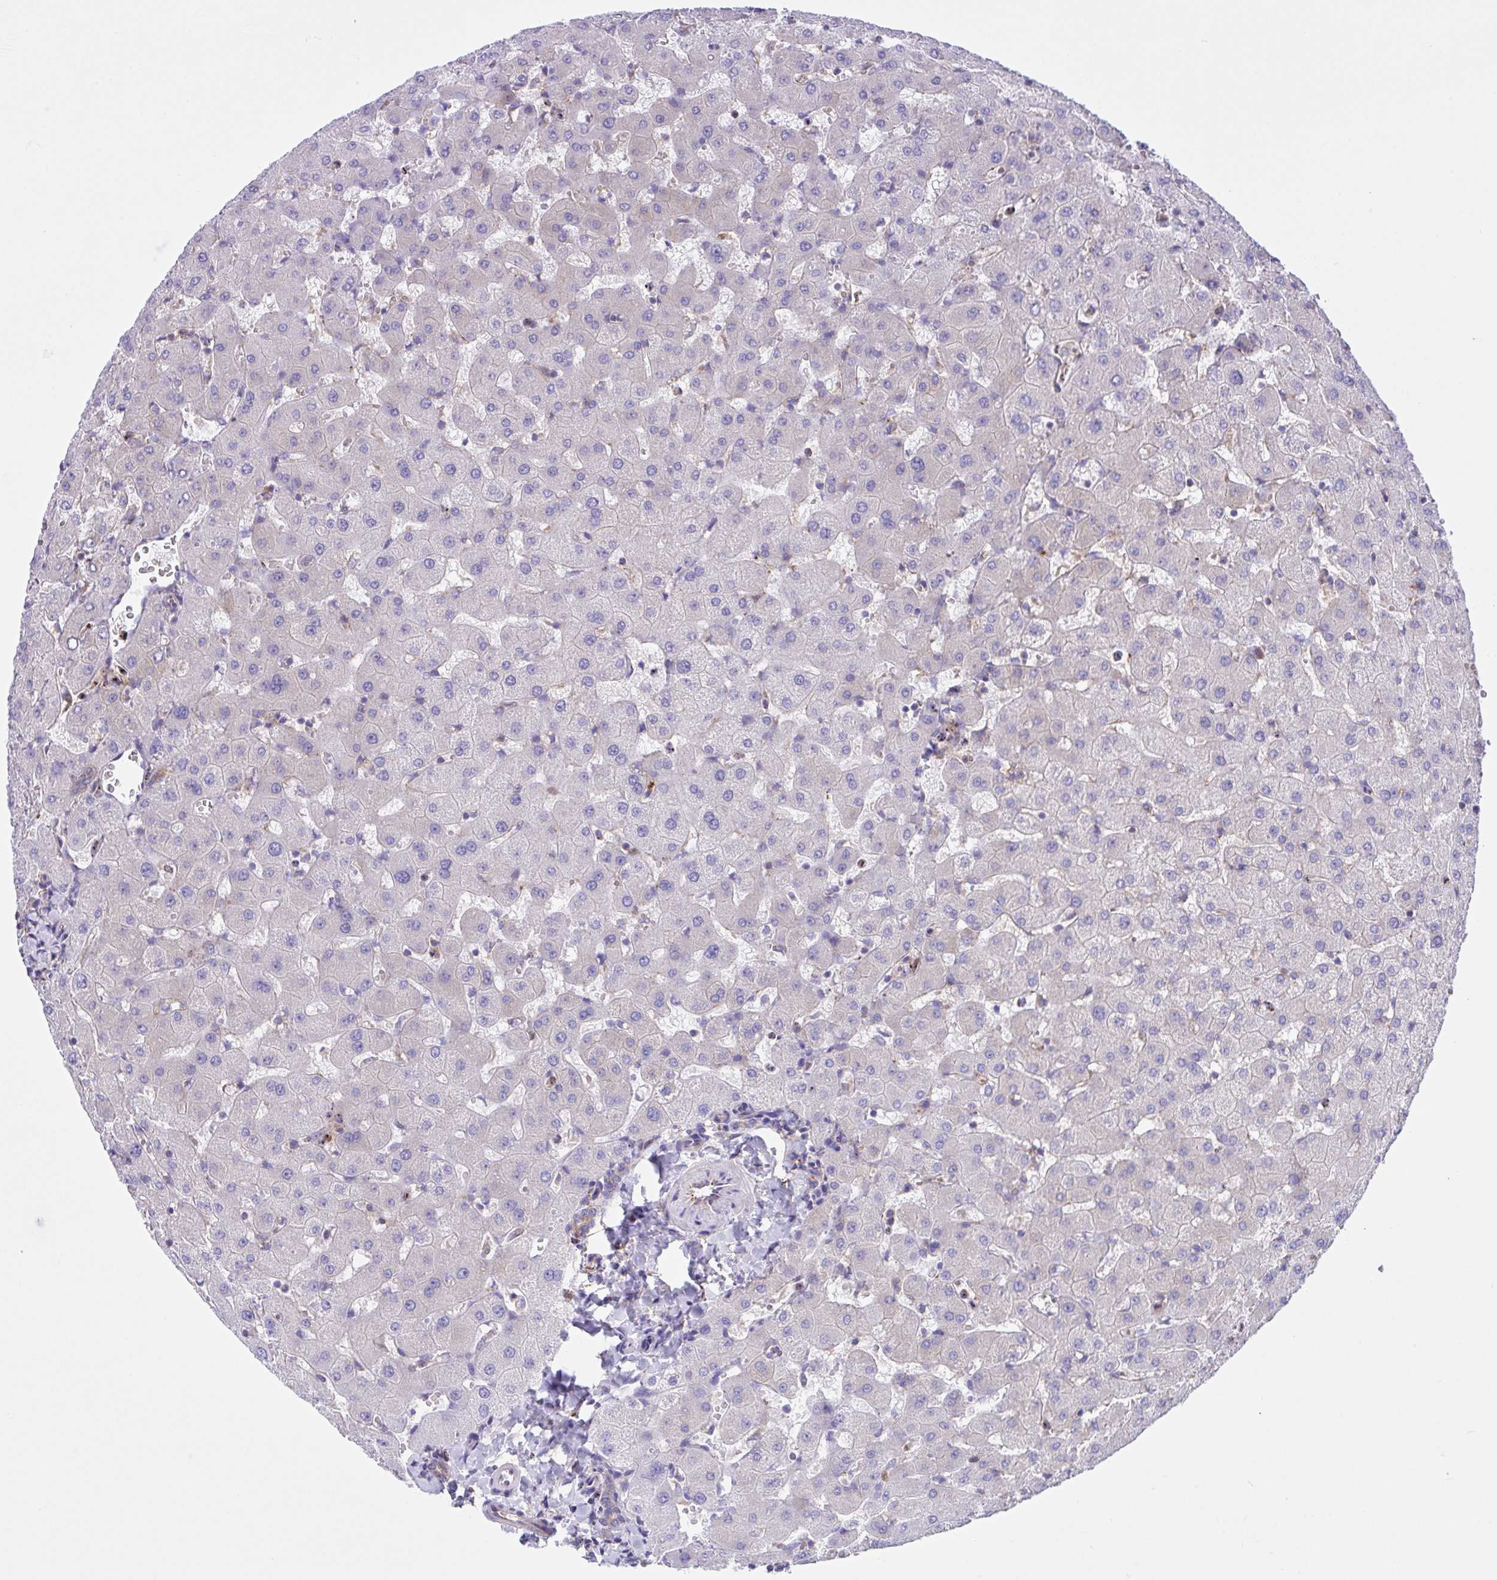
{"staining": {"intensity": "moderate", "quantity": ">75%", "location": "cytoplasmic/membranous"}, "tissue": "liver", "cell_type": "Cholangiocytes", "image_type": "normal", "snomed": [{"axis": "morphology", "description": "Normal tissue, NOS"}, {"axis": "topography", "description": "Liver"}], "caption": "Cholangiocytes display moderate cytoplasmic/membranous positivity in about >75% of cells in normal liver.", "gene": "OR51M1", "patient": {"sex": "female", "age": 63}}